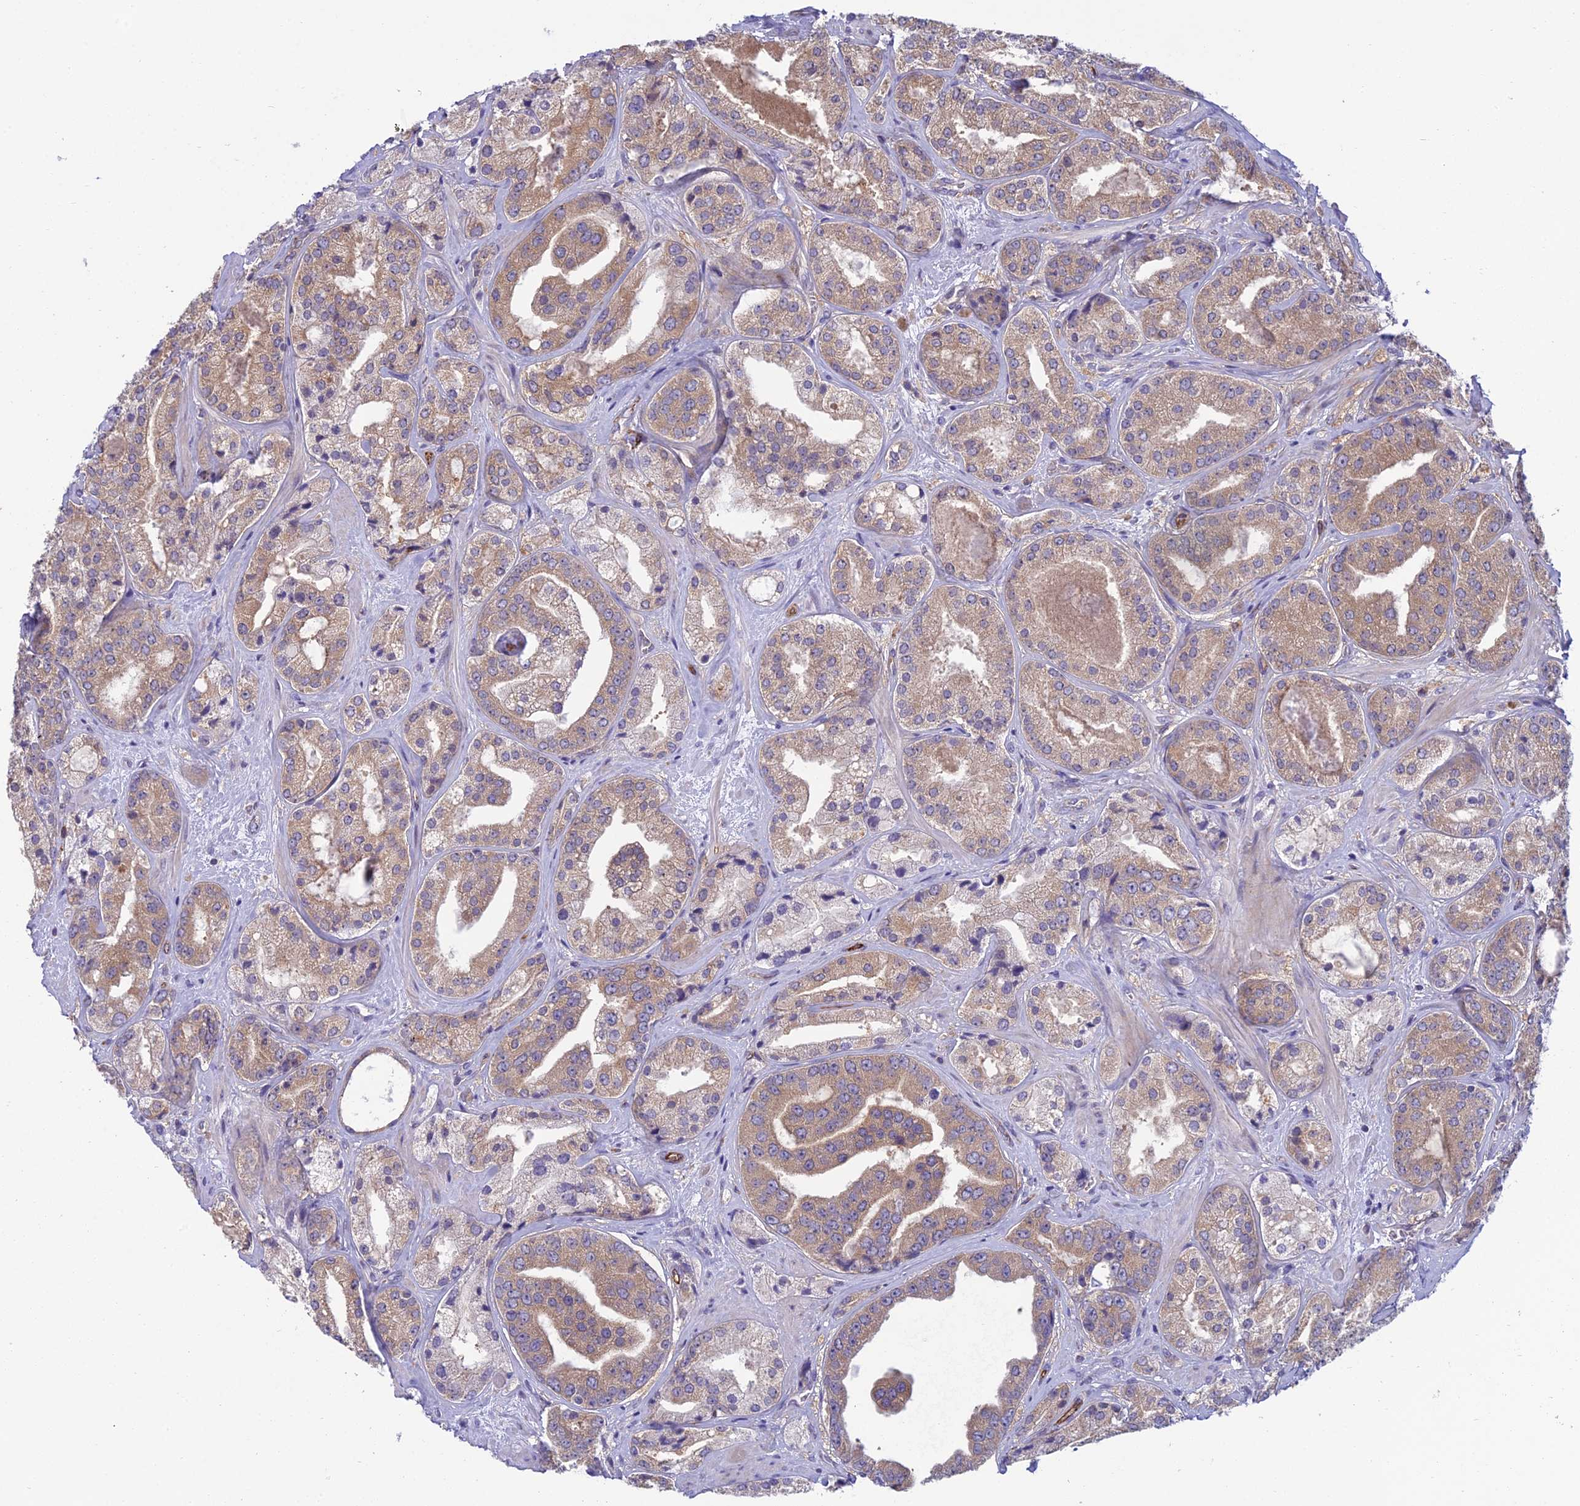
{"staining": {"intensity": "weak", "quantity": ">75%", "location": "cytoplasmic/membranous"}, "tissue": "prostate cancer", "cell_type": "Tumor cells", "image_type": "cancer", "snomed": [{"axis": "morphology", "description": "Adenocarcinoma, High grade"}, {"axis": "topography", "description": "Prostate"}], "caption": "Immunohistochemistry photomicrograph of neoplastic tissue: human prostate cancer stained using IHC displays low levels of weak protein expression localized specifically in the cytoplasmic/membranous of tumor cells, appearing as a cytoplasmic/membranous brown color.", "gene": "DUS2", "patient": {"sex": "male", "age": 63}}